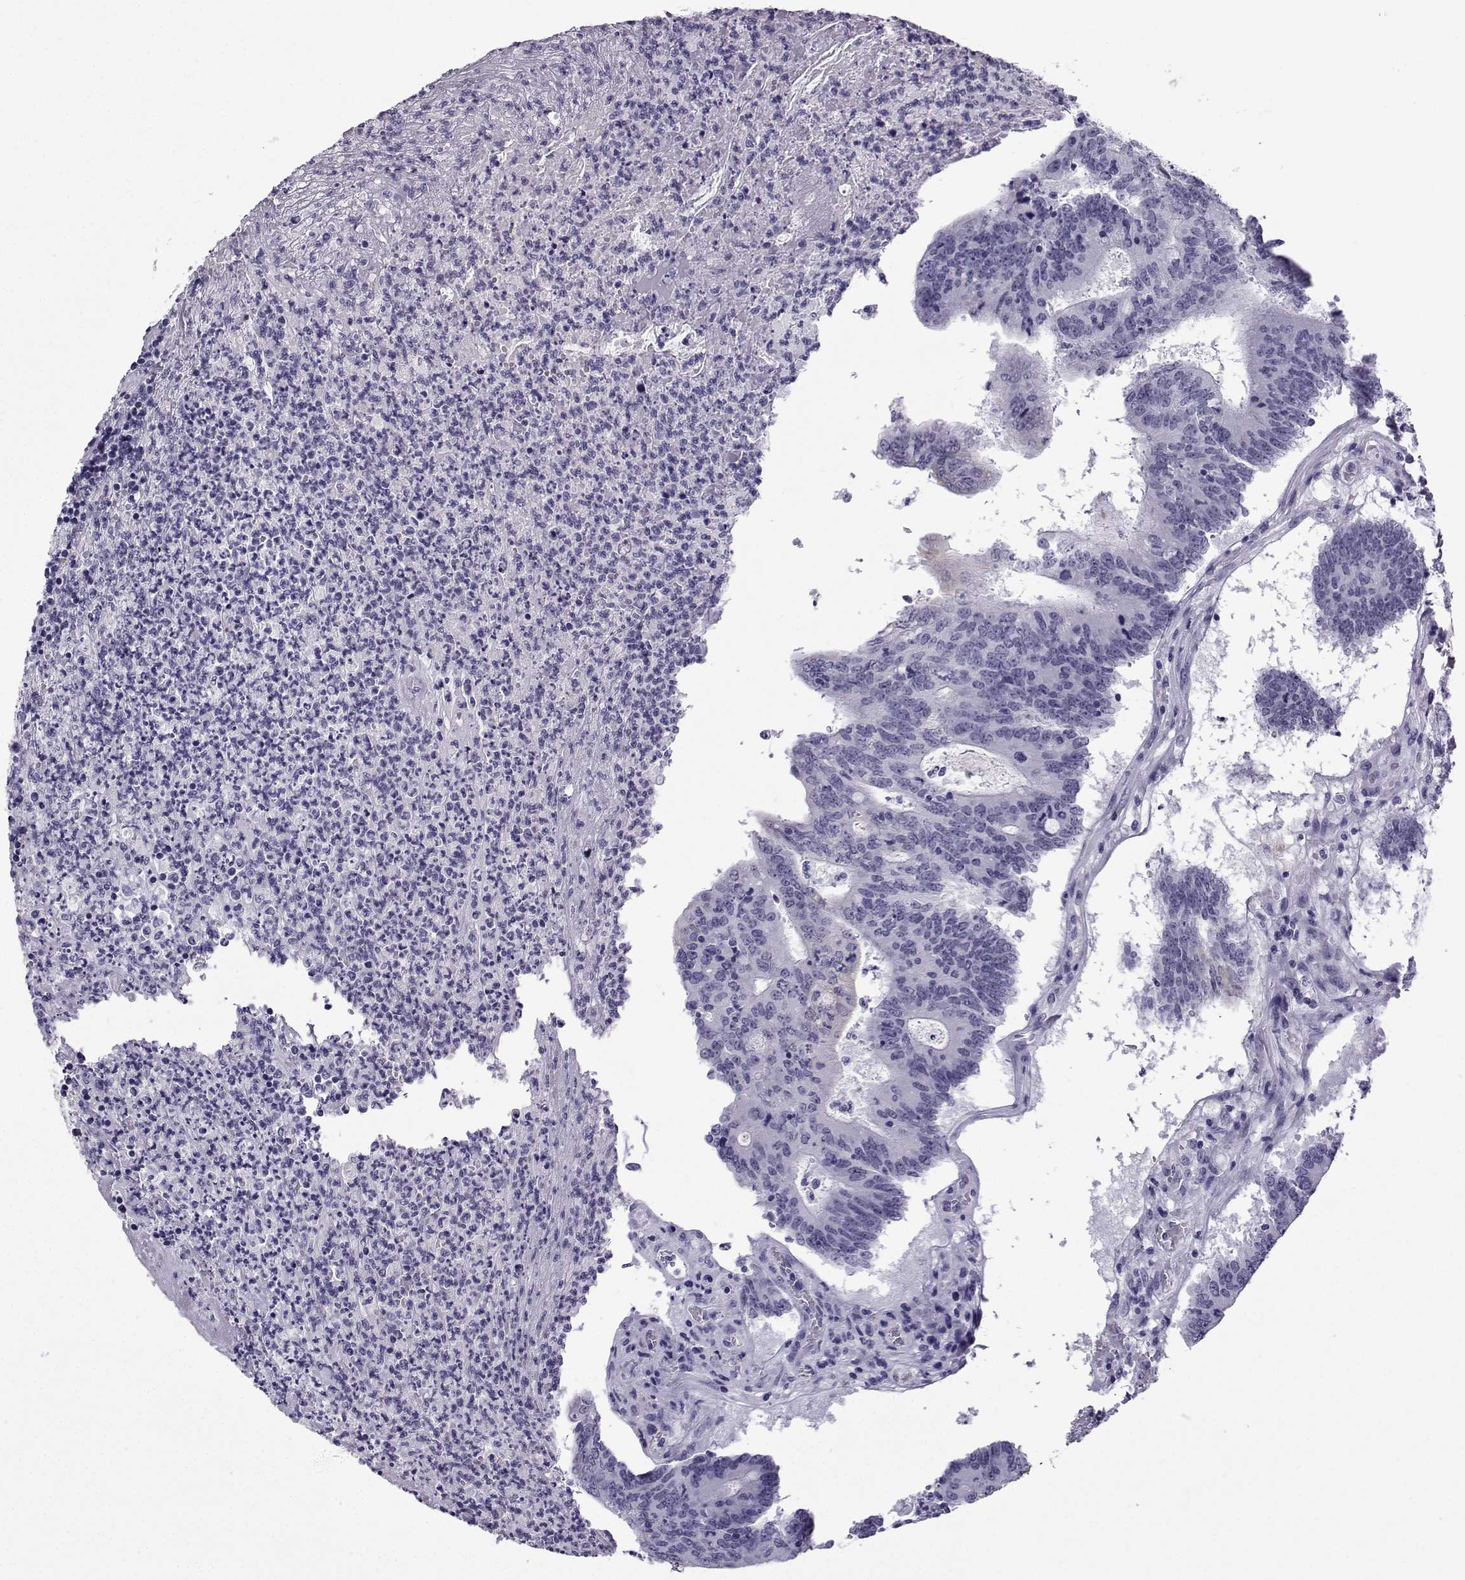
{"staining": {"intensity": "weak", "quantity": "<25%", "location": "cytoplasmic/membranous"}, "tissue": "colorectal cancer", "cell_type": "Tumor cells", "image_type": "cancer", "snomed": [{"axis": "morphology", "description": "Adenocarcinoma, NOS"}, {"axis": "topography", "description": "Colon"}], "caption": "IHC micrograph of colorectal cancer (adenocarcinoma) stained for a protein (brown), which demonstrates no expression in tumor cells. Brightfield microscopy of immunohistochemistry (IHC) stained with DAB (3,3'-diaminobenzidine) (brown) and hematoxylin (blue), captured at high magnification.", "gene": "MRGBP", "patient": {"sex": "female", "age": 70}}